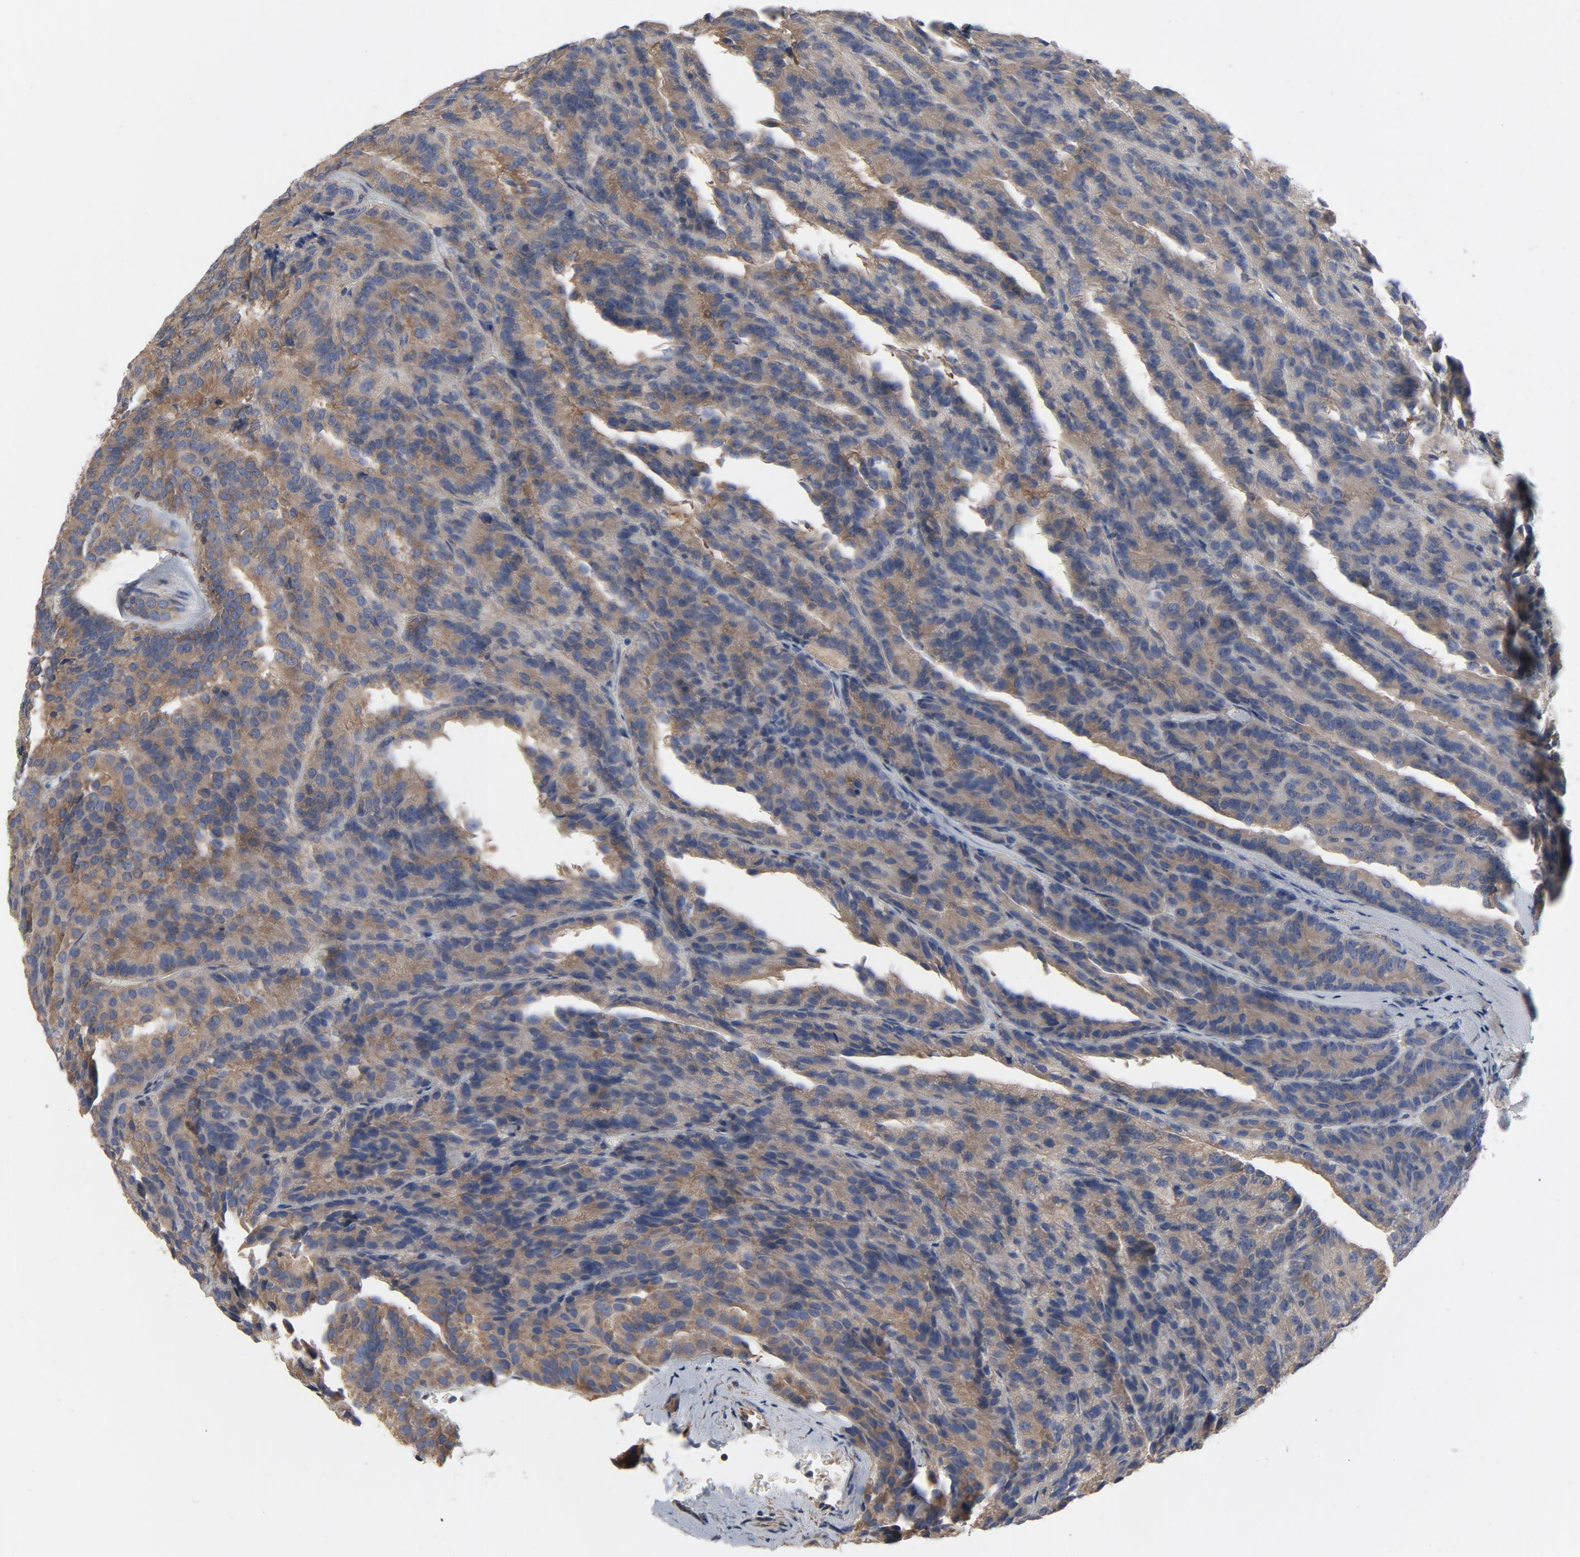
{"staining": {"intensity": "moderate", "quantity": ">75%", "location": "cytoplasmic/membranous"}, "tissue": "renal cancer", "cell_type": "Tumor cells", "image_type": "cancer", "snomed": [{"axis": "morphology", "description": "Adenocarcinoma, NOS"}, {"axis": "topography", "description": "Kidney"}], "caption": "Brown immunohistochemical staining in human renal cancer (adenocarcinoma) shows moderate cytoplasmic/membranous expression in approximately >75% of tumor cells. (brown staining indicates protein expression, while blue staining denotes nuclei).", "gene": "DYNLT3", "patient": {"sex": "male", "age": 46}}